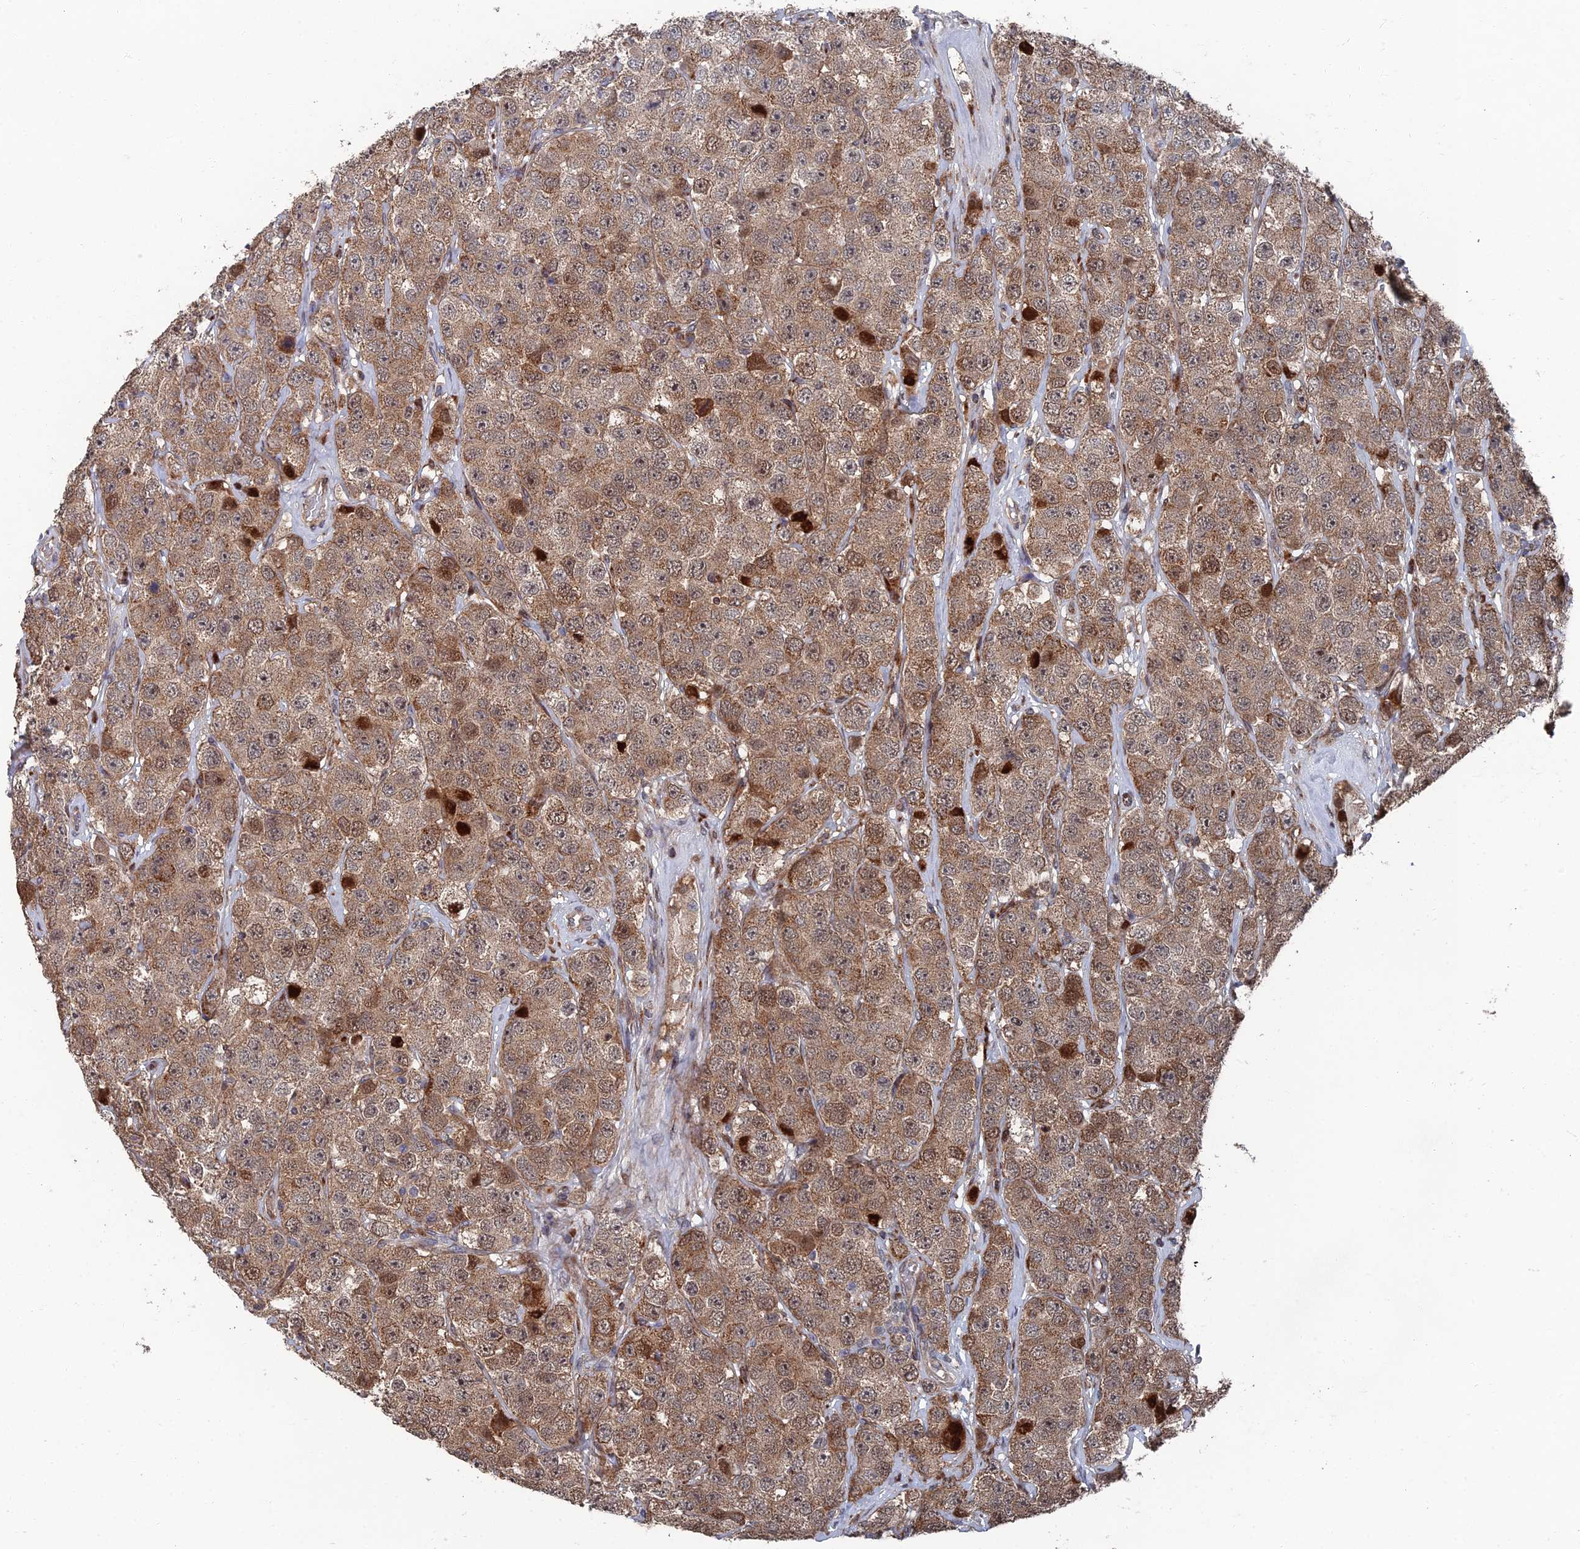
{"staining": {"intensity": "moderate", "quantity": ">75%", "location": "cytoplasmic/membranous"}, "tissue": "testis cancer", "cell_type": "Tumor cells", "image_type": "cancer", "snomed": [{"axis": "morphology", "description": "Seminoma, NOS"}, {"axis": "topography", "description": "Testis"}], "caption": "Testis seminoma stained for a protein (brown) shows moderate cytoplasmic/membranous positive expression in about >75% of tumor cells.", "gene": "GTF2IRD1", "patient": {"sex": "male", "age": 28}}